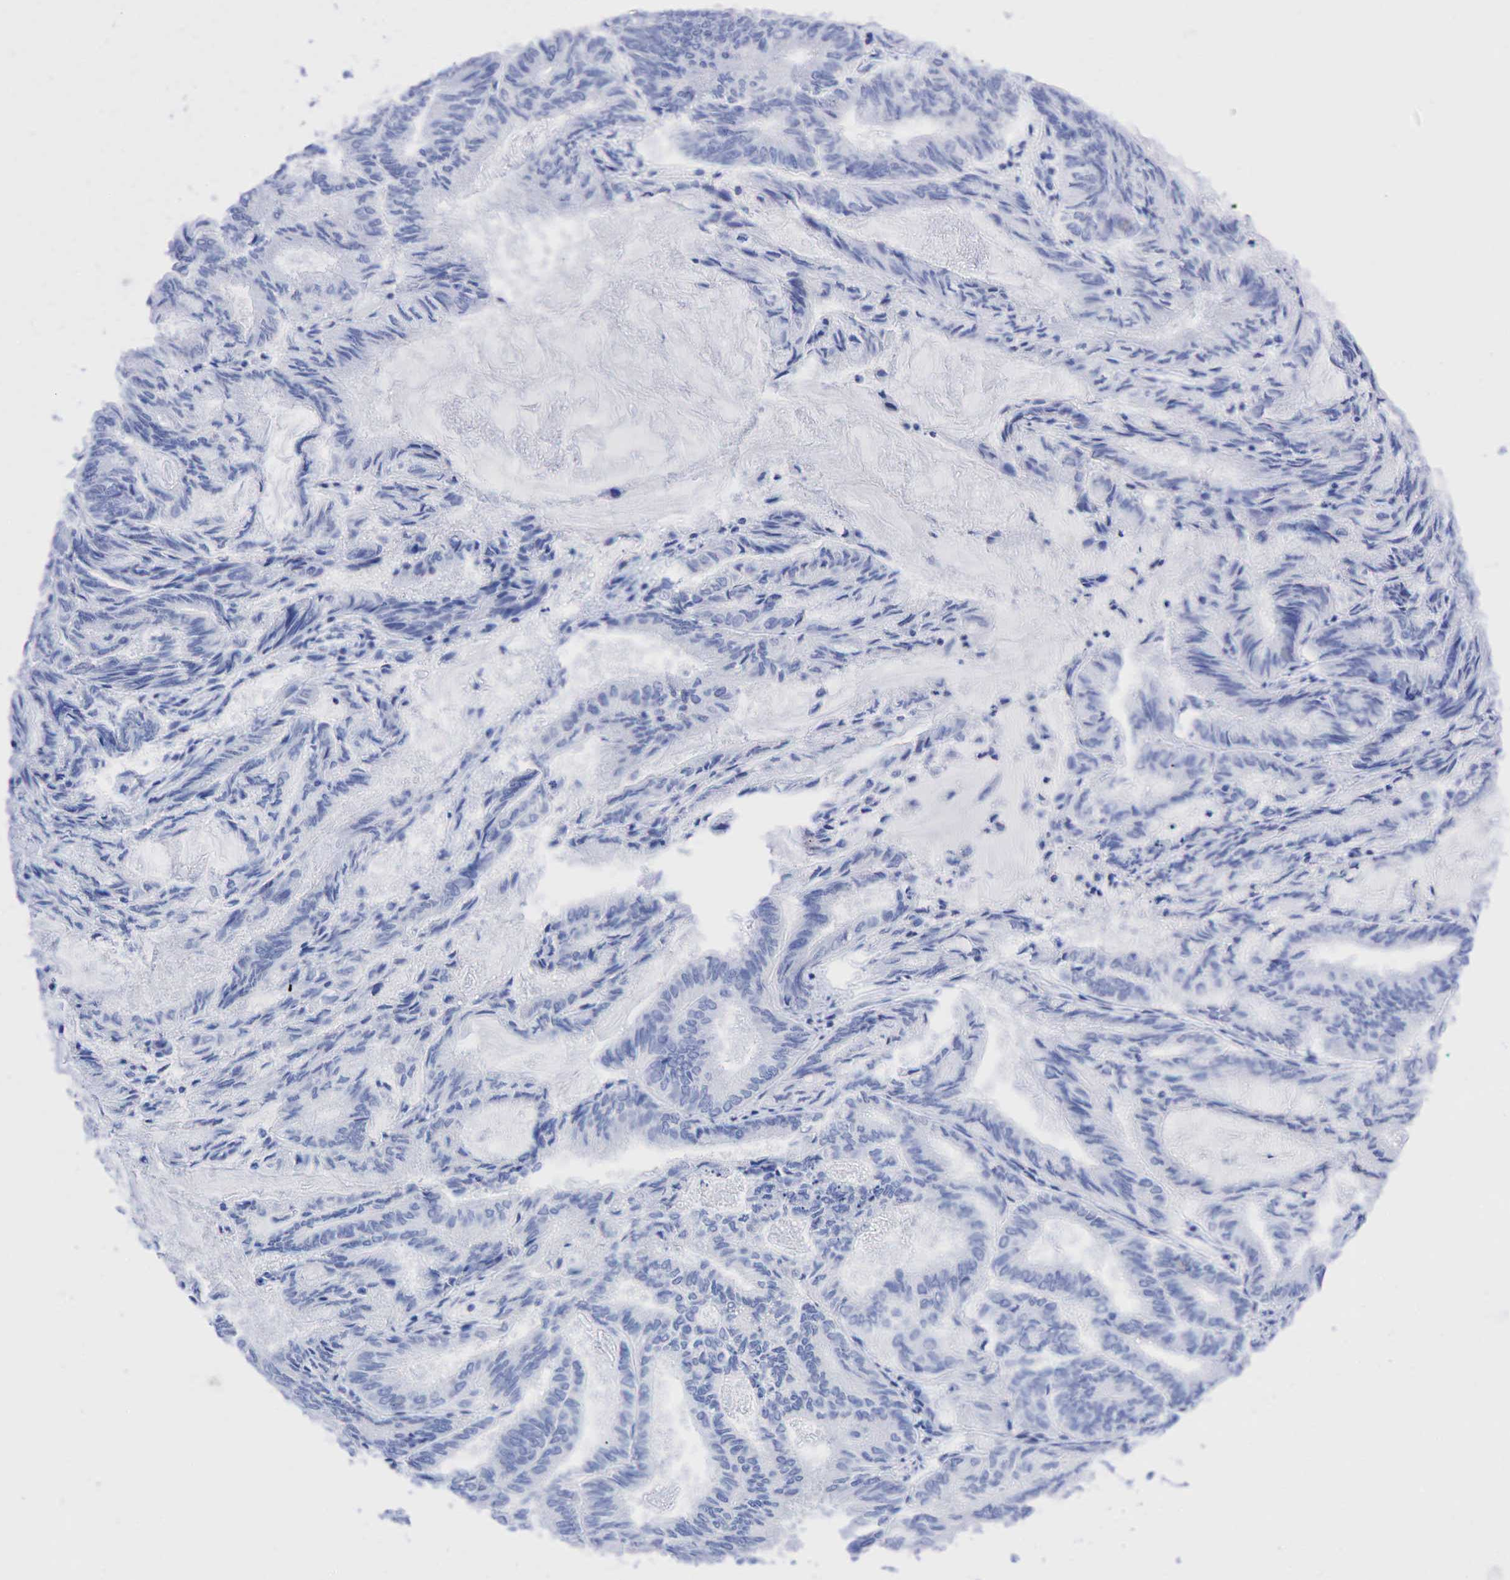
{"staining": {"intensity": "negative", "quantity": "none", "location": "none"}, "tissue": "endometrial cancer", "cell_type": "Tumor cells", "image_type": "cancer", "snomed": [{"axis": "morphology", "description": "Adenocarcinoma, NOS"}, {"axis": "topography", "description": "Endometrium"}], "caption": "There is no significant expression in tumor cells of endometrial adenocarcinoma.", "gene": "NKX2-1", "patient": {"sex": "female", "age": 59}}